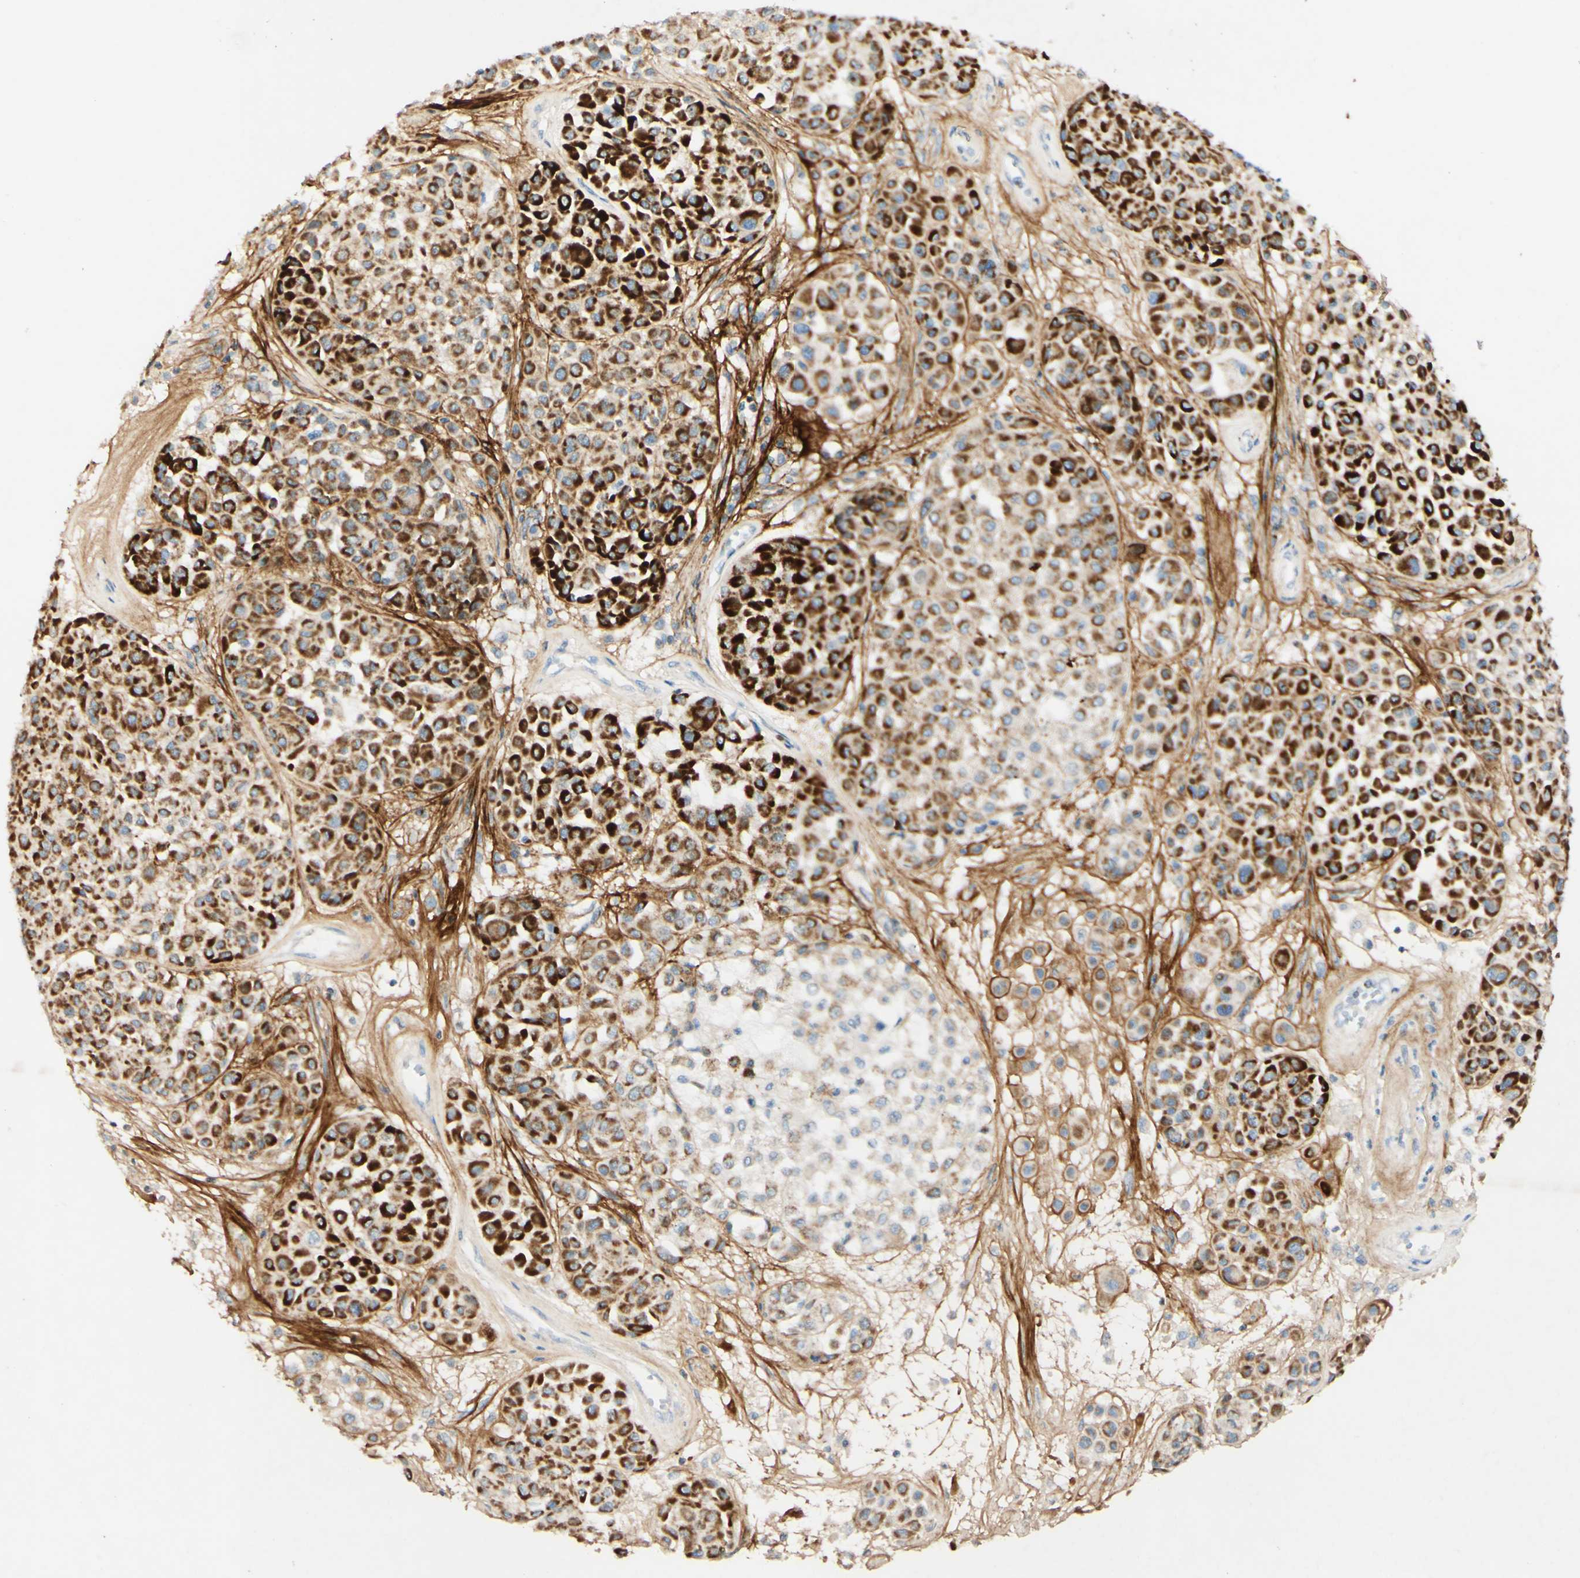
{"staining": {"intensity": "strong", "quantity": ">75%", "location": "cytoplasmic/membranous"}, "tissue": "melanoma", "cell_type": "Tumor cells", "image_type": "cancer", "snomed": [{"axis": "morphology", "description": "Malignant melanoma, Metastatic site"}, {"axis": "topography", "description": "Soft tissue"}], "caption": "Protein staining of melanoma tissue exhibits strong cytoplasmic/membranous expression in approximately >75% of tumor cells.", "gene": "OXCT1", "patient": {"sex": "male", "age": 41}}